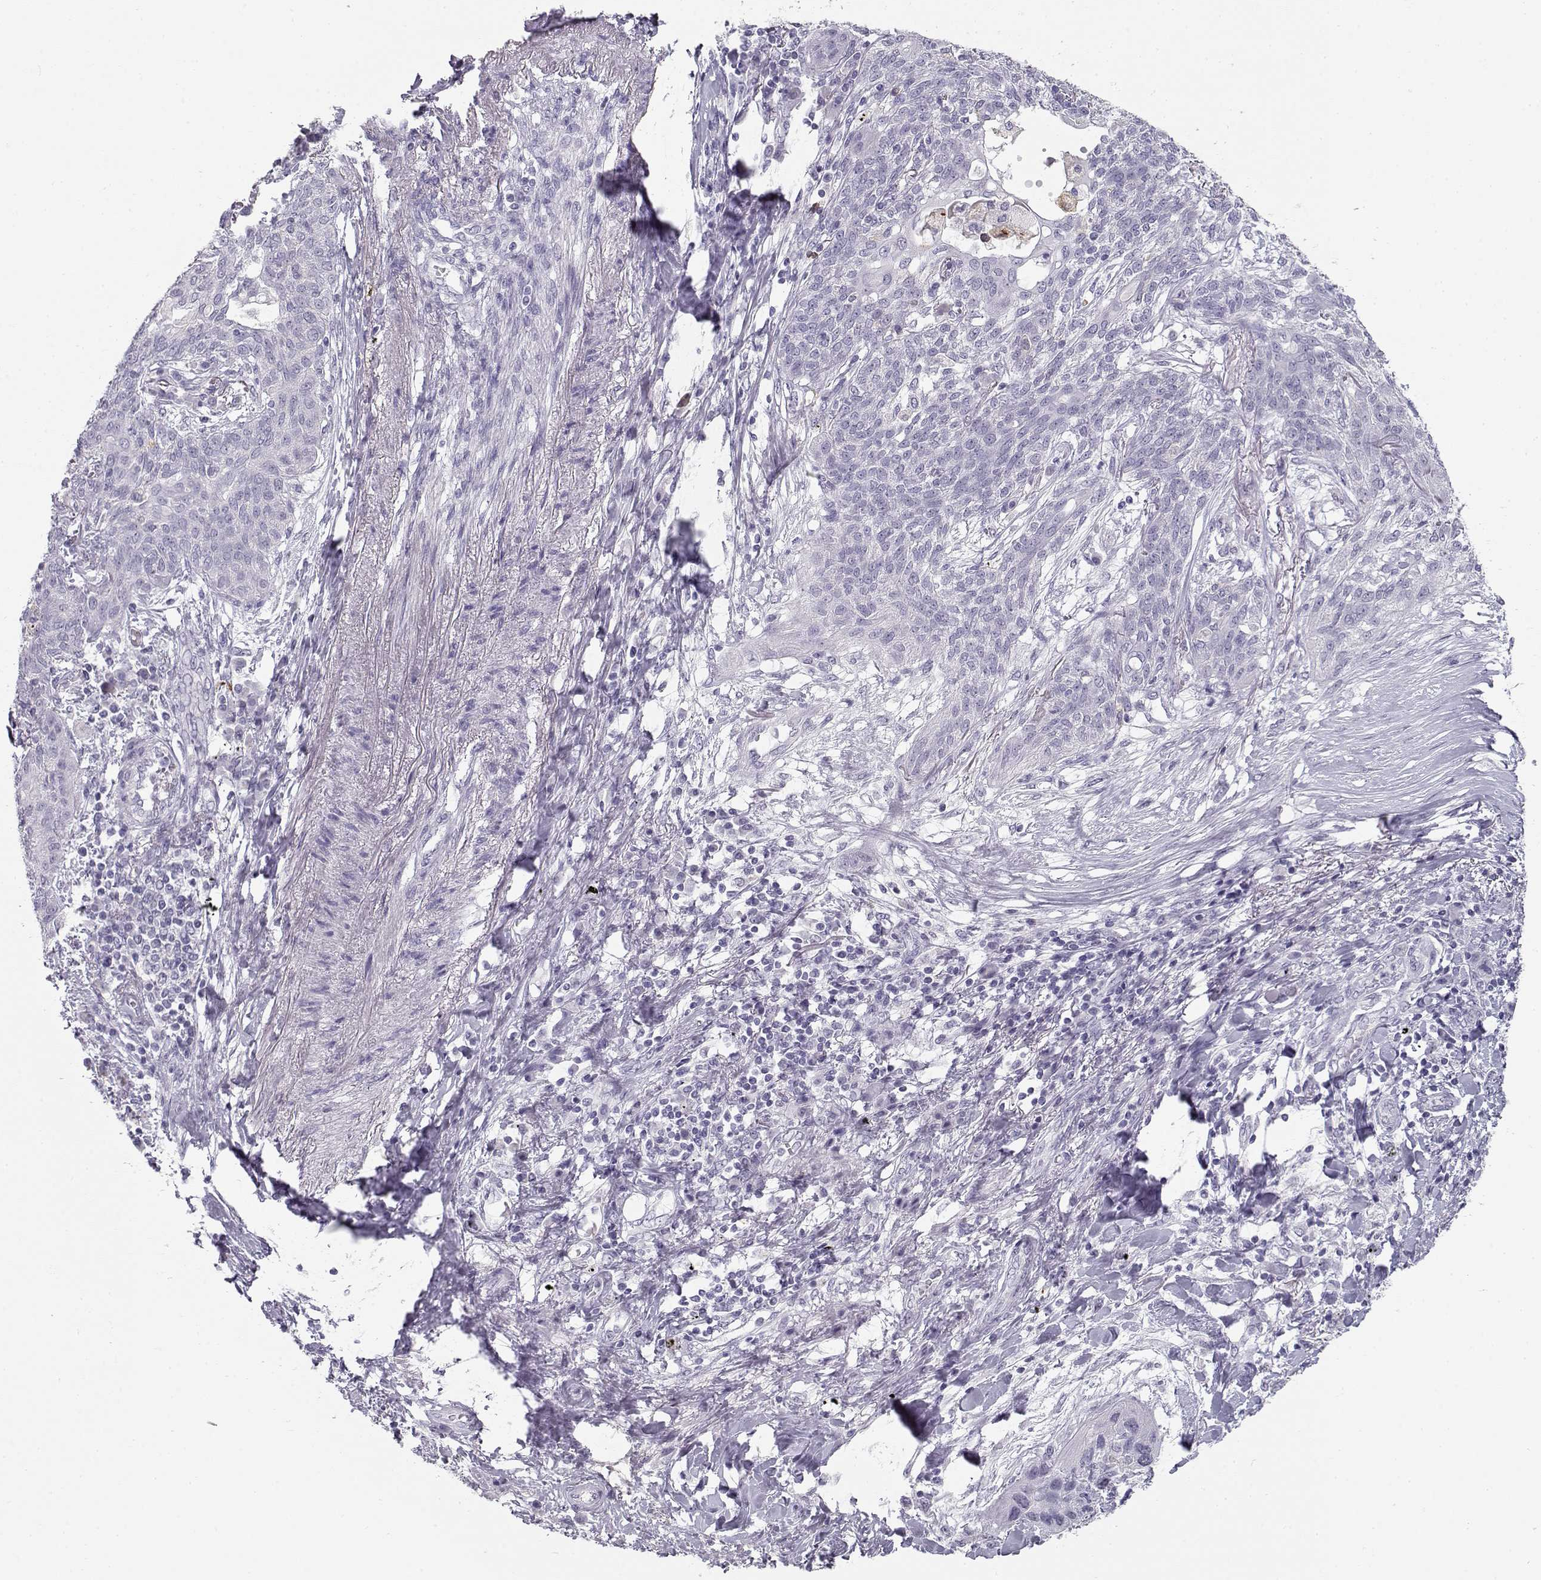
{"staining": {"intensity": "negative", "quantity": "none", "location": "none"}, "tissue": "lung cancer", "cell_type": "Tumor cells", "image_type": "cancer", "snomed": [{"axis": "morphology", "description": "Squamous cell carcinoma, NOS"}, {"axis": "topography", "description": "Lung"}], "caption": "DAB immunohistochemical staining of squamous cell carcinoma (lung) shows no significant expression in tumor cells. (DAB IHC visualized using brightfield microscopy, high magnification).", "gene": "NUTM1", "patient": {"sex": "female", "age": 70}}